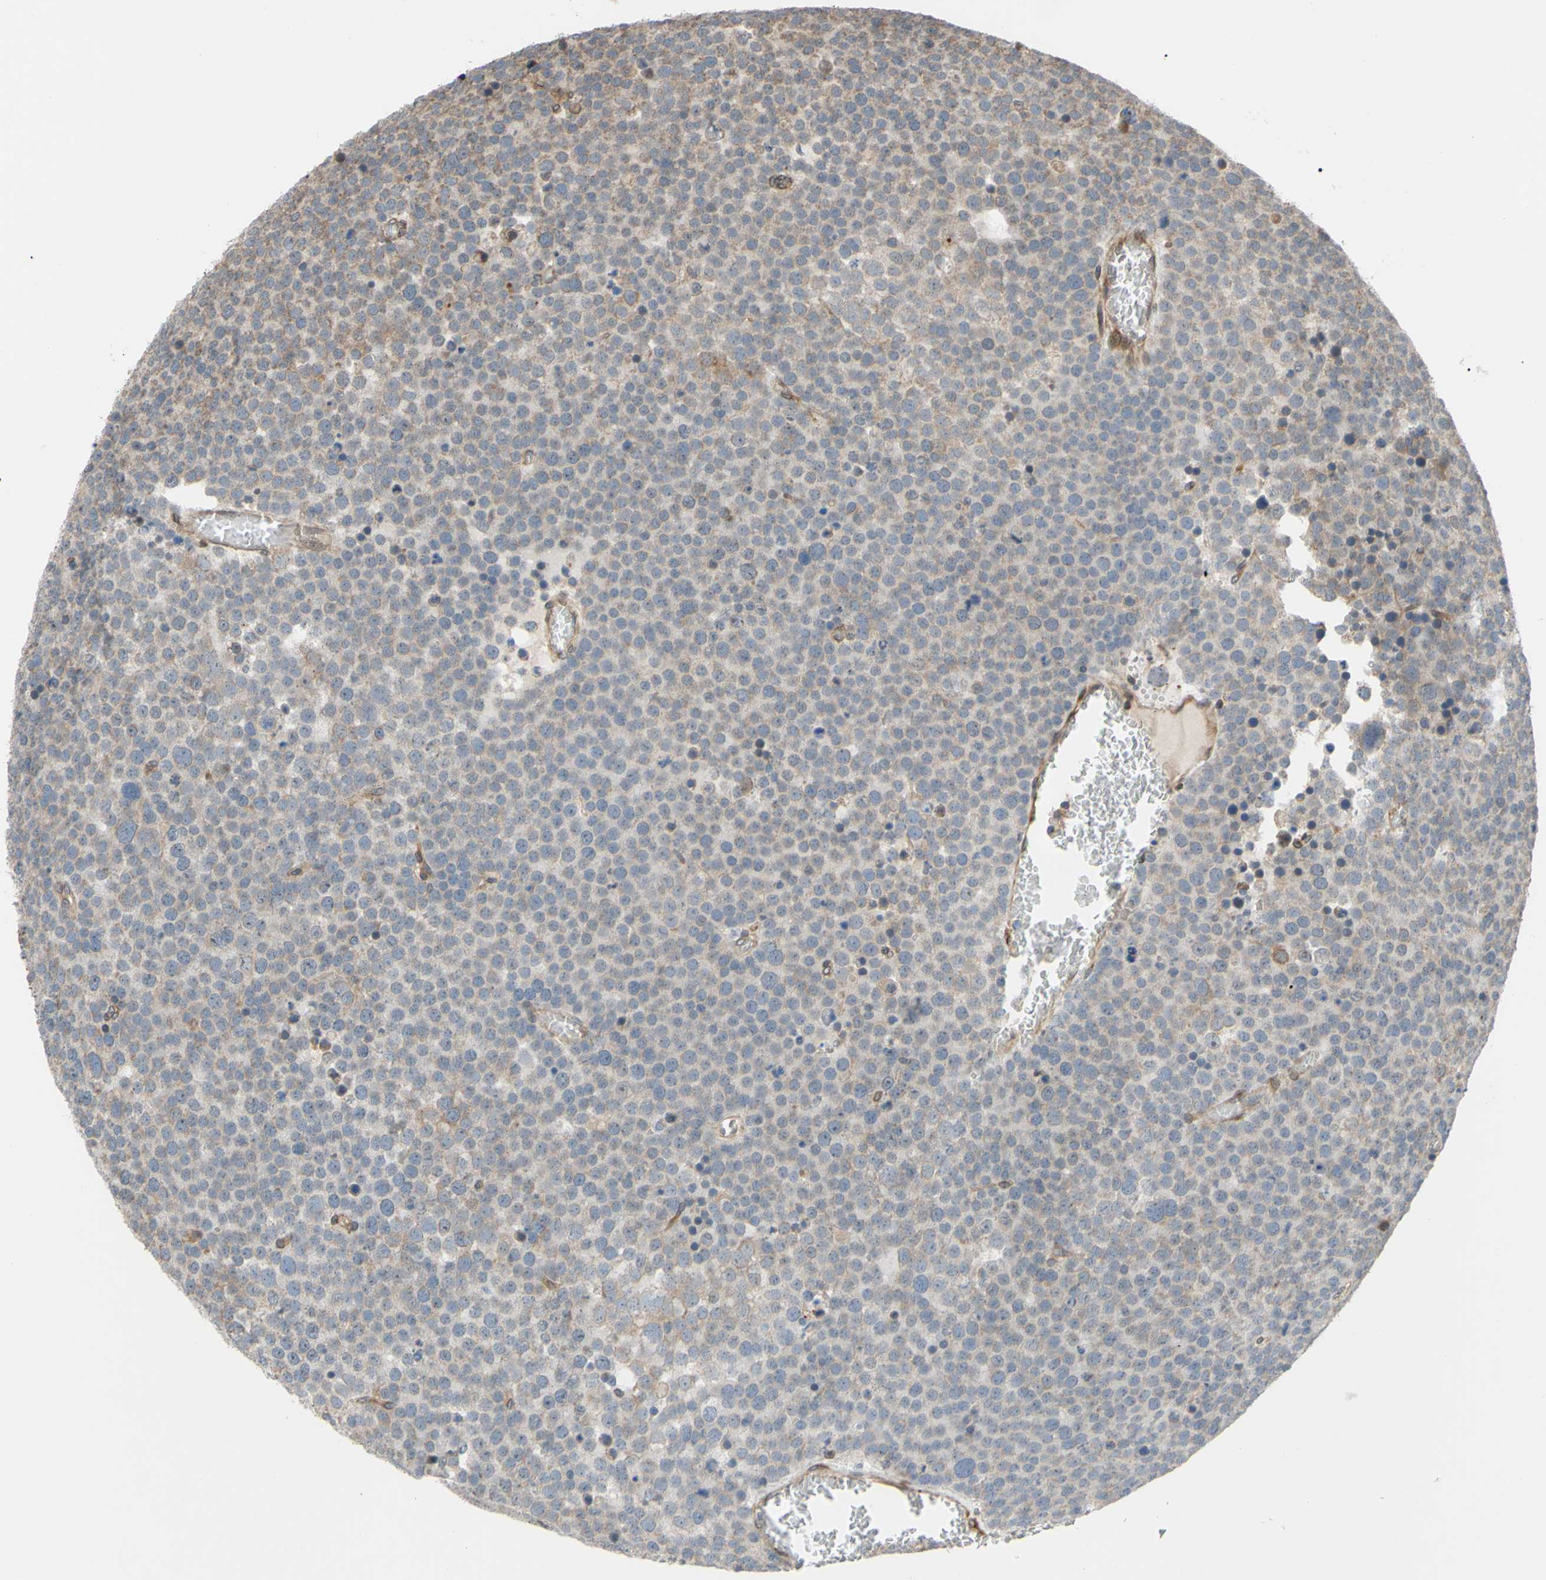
{"staining": {"intensity": "weak", "quantity": ">75%", "location": "cytoplasmic/membranous"}, "tissue": "testis cancer", "cell_type": "Tumor cells", "image_type": "cancer", "snomed": [{"axis": "morphology", "description": "Seminoma, NOS"}, {"axis": "topography", "description": "Testis"}], "caption": "Approximately >75% of tumor cells in testis cancer display weak cytoplasmic/membranous protein positivity as visualized by brown immunohistochemical staining.", "gene": "PRAF2", "patient": {"sex": "male", "age": 71}}